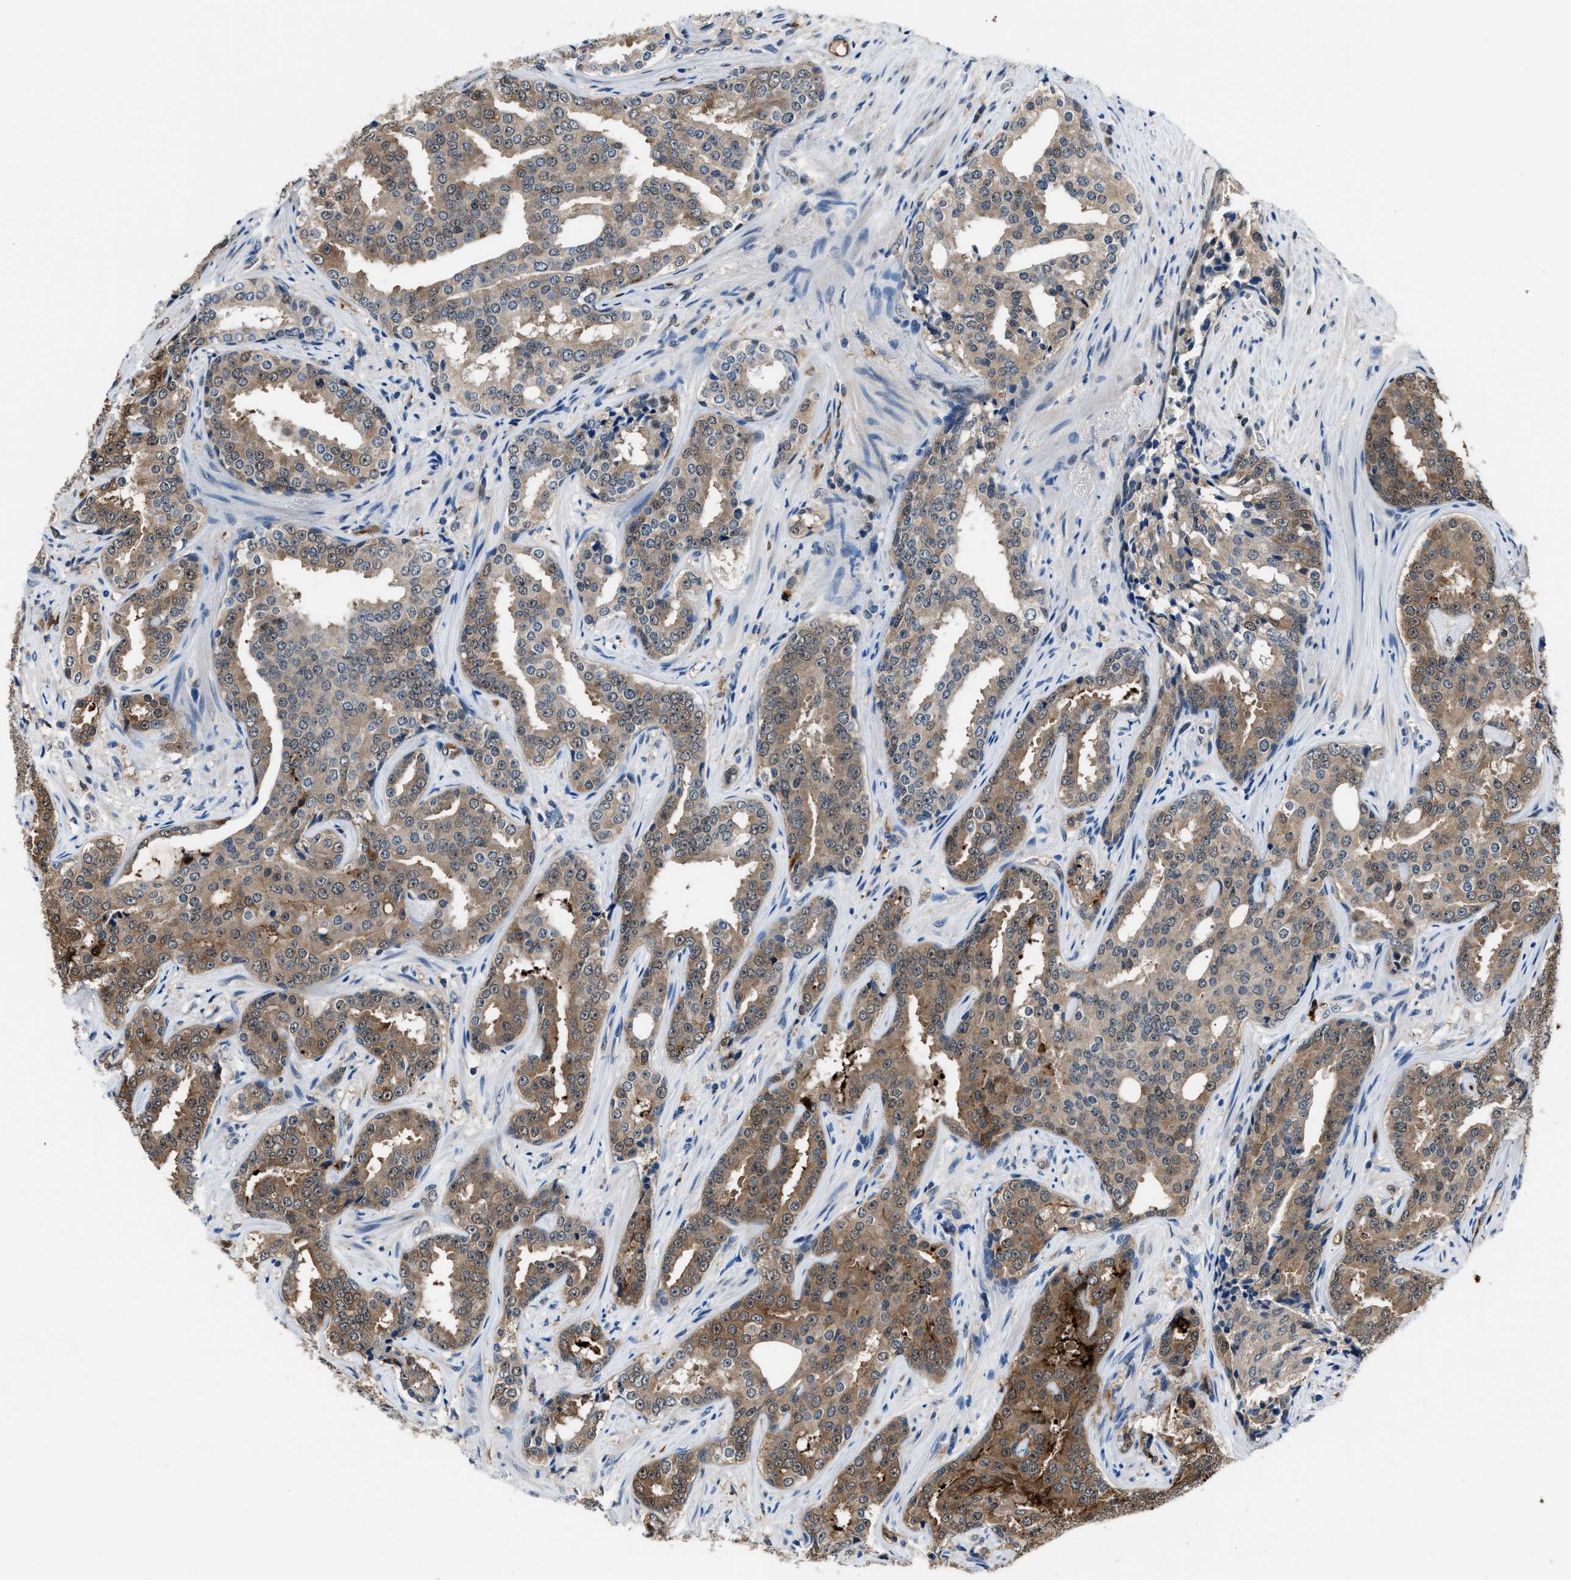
{"staining": {"intensity": "moderate", "quantity": "<25%", "location": "cytoplasmic/membranous"}, "tissue": "prostate cancer", "cell_type": "Tumor cells", "image_type": "cancer", "snomed": [{"axis": "morphology", "description": "Adenocarcinoma, High grade"}, {"axis": "topography", "description": "Prostate"}], "caption": "Protein staining of high-grade adenocarcinoma (prostate) tissue exhibits moderate cytoplasmic/membranous positivity in approximately <25% of tumor cells. (brown staining indicates protein expression, while blue staining denotes nuclei).", "gene": "PPA1", "patient": {"sex": "male", "age": 71}}